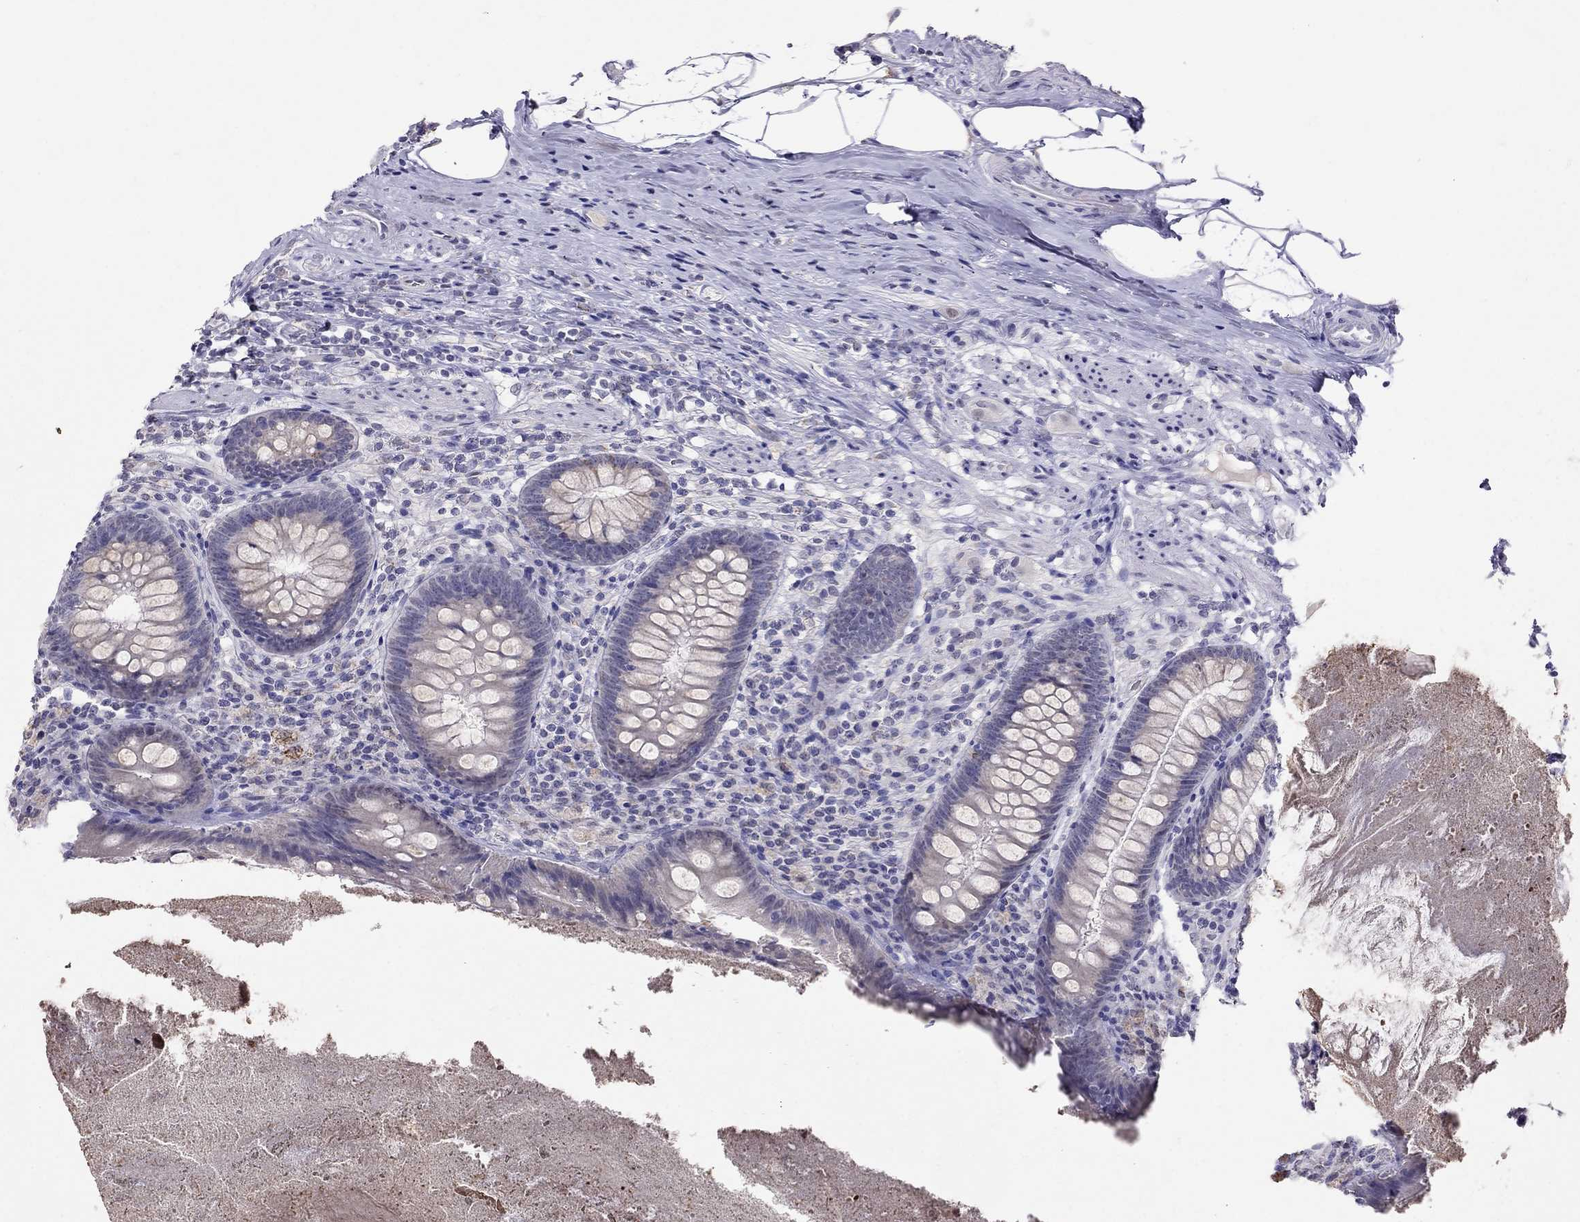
{"staining": {"intensity": "negative", "quantity": "none", "location": "none"}, "tissue": "appendix", "cell_type": "Glandular cells", "image_type": "normal", "snomed": [{"axis": "morphology", "description": "Normal tissue, NOS"}, {"axis": "topography", "description": "Appendix"}], "caption": "This is an IHC image of unremarkable human appendix. There is no expression in glandular cells.", "gene": "MYO3B", "patient": {"sex": "male", "age": 47}}